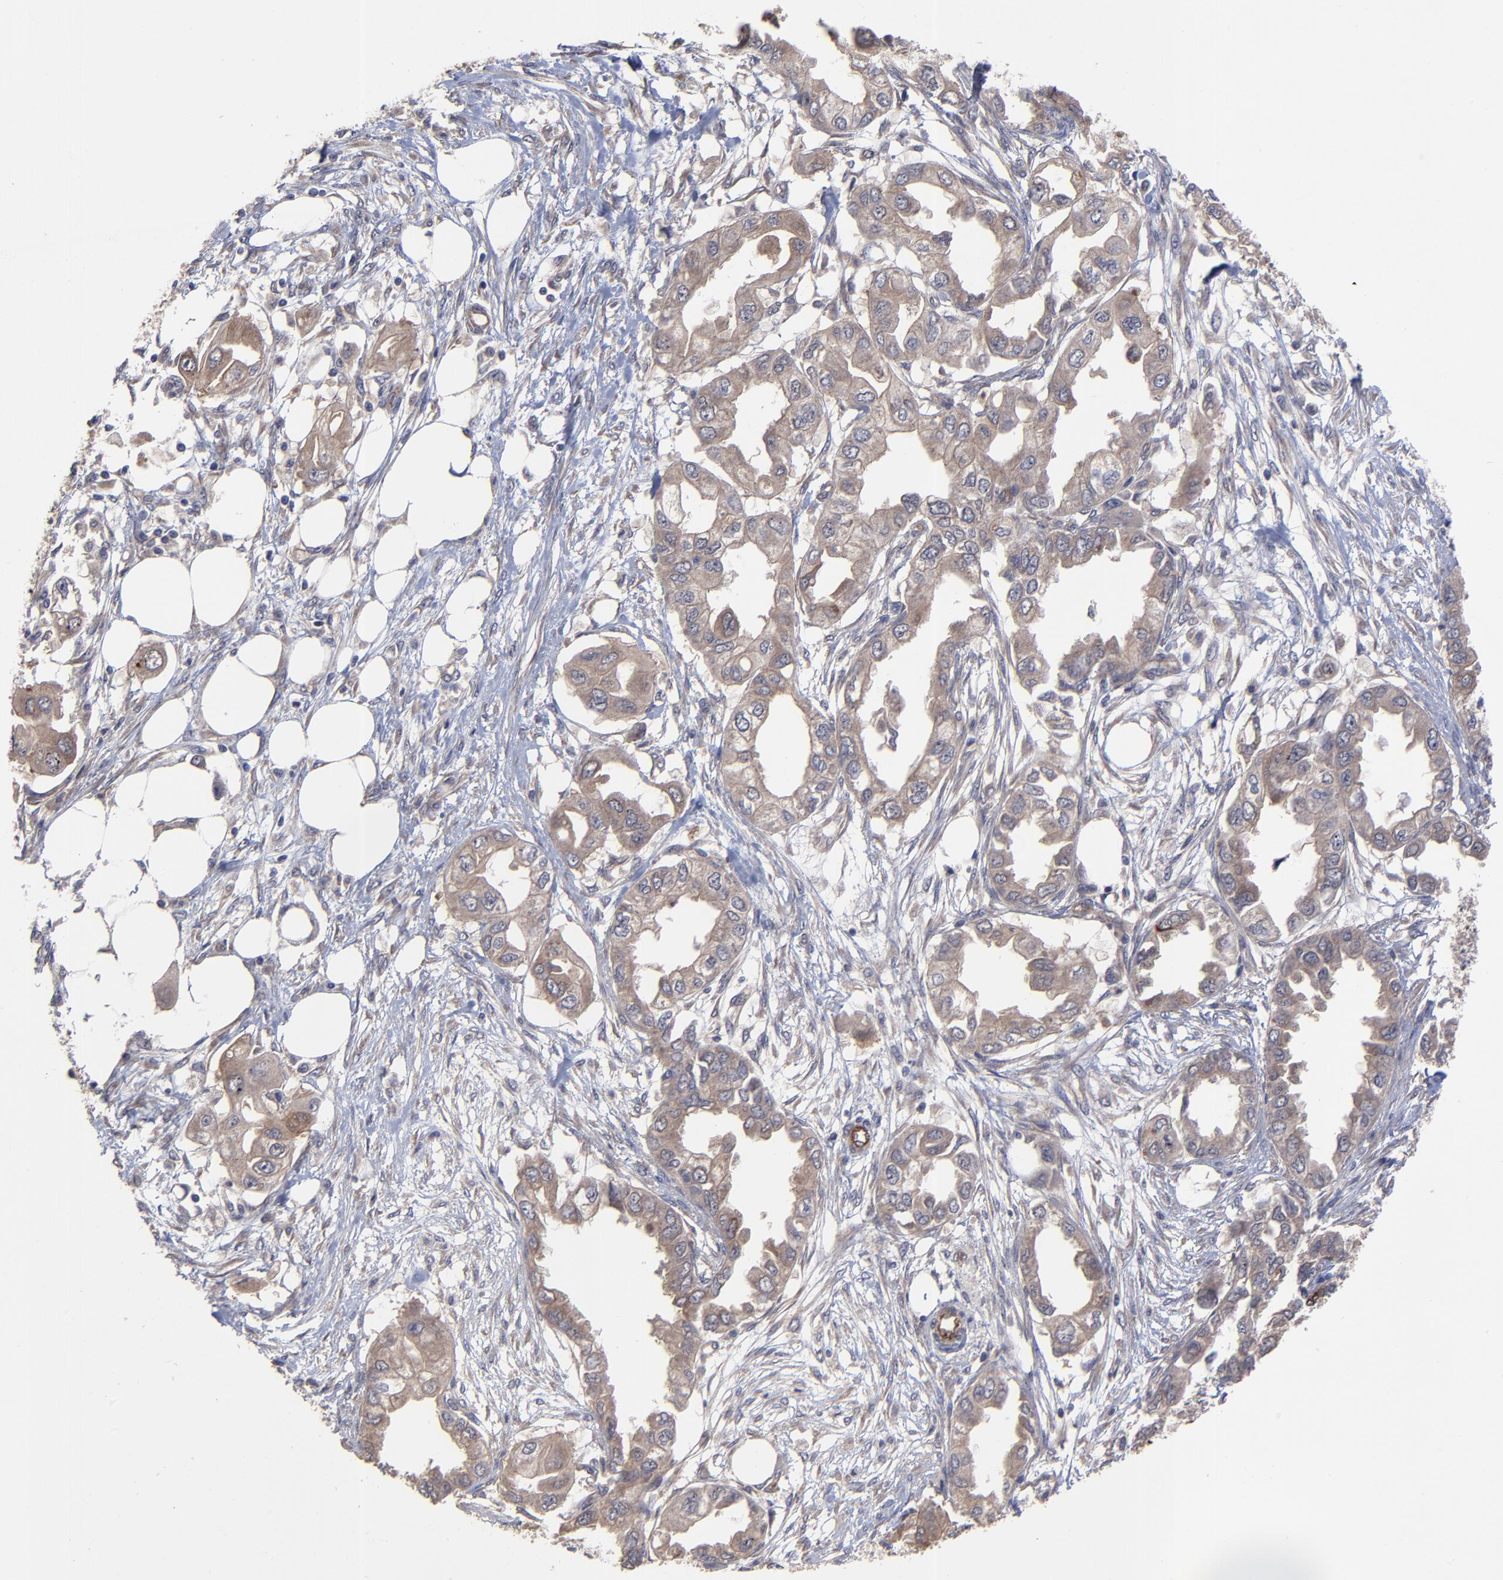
{"staining": {"intensity": "moderate", "quantity": ">75%", "location": "cytoplasmic/membranous"}, "tissue": "endometrial cancer", "cell_type": "Tumor cells", "image_type": "cancer", "snomed": [{"axis": "morphology", "description": "Adenocarcinoma, NOS"}, {"axis": "topography", "description": "Endometrium"}], "caption": "DAB immunohistochemical staining of adenocarcinoma (endometrial) exhibits moderate cytoplasmic/membranous protein expression in approximately >75% of tumor cells.", "gene": "ZNF780B", "patient": {"sex": "female", "age": 67}}